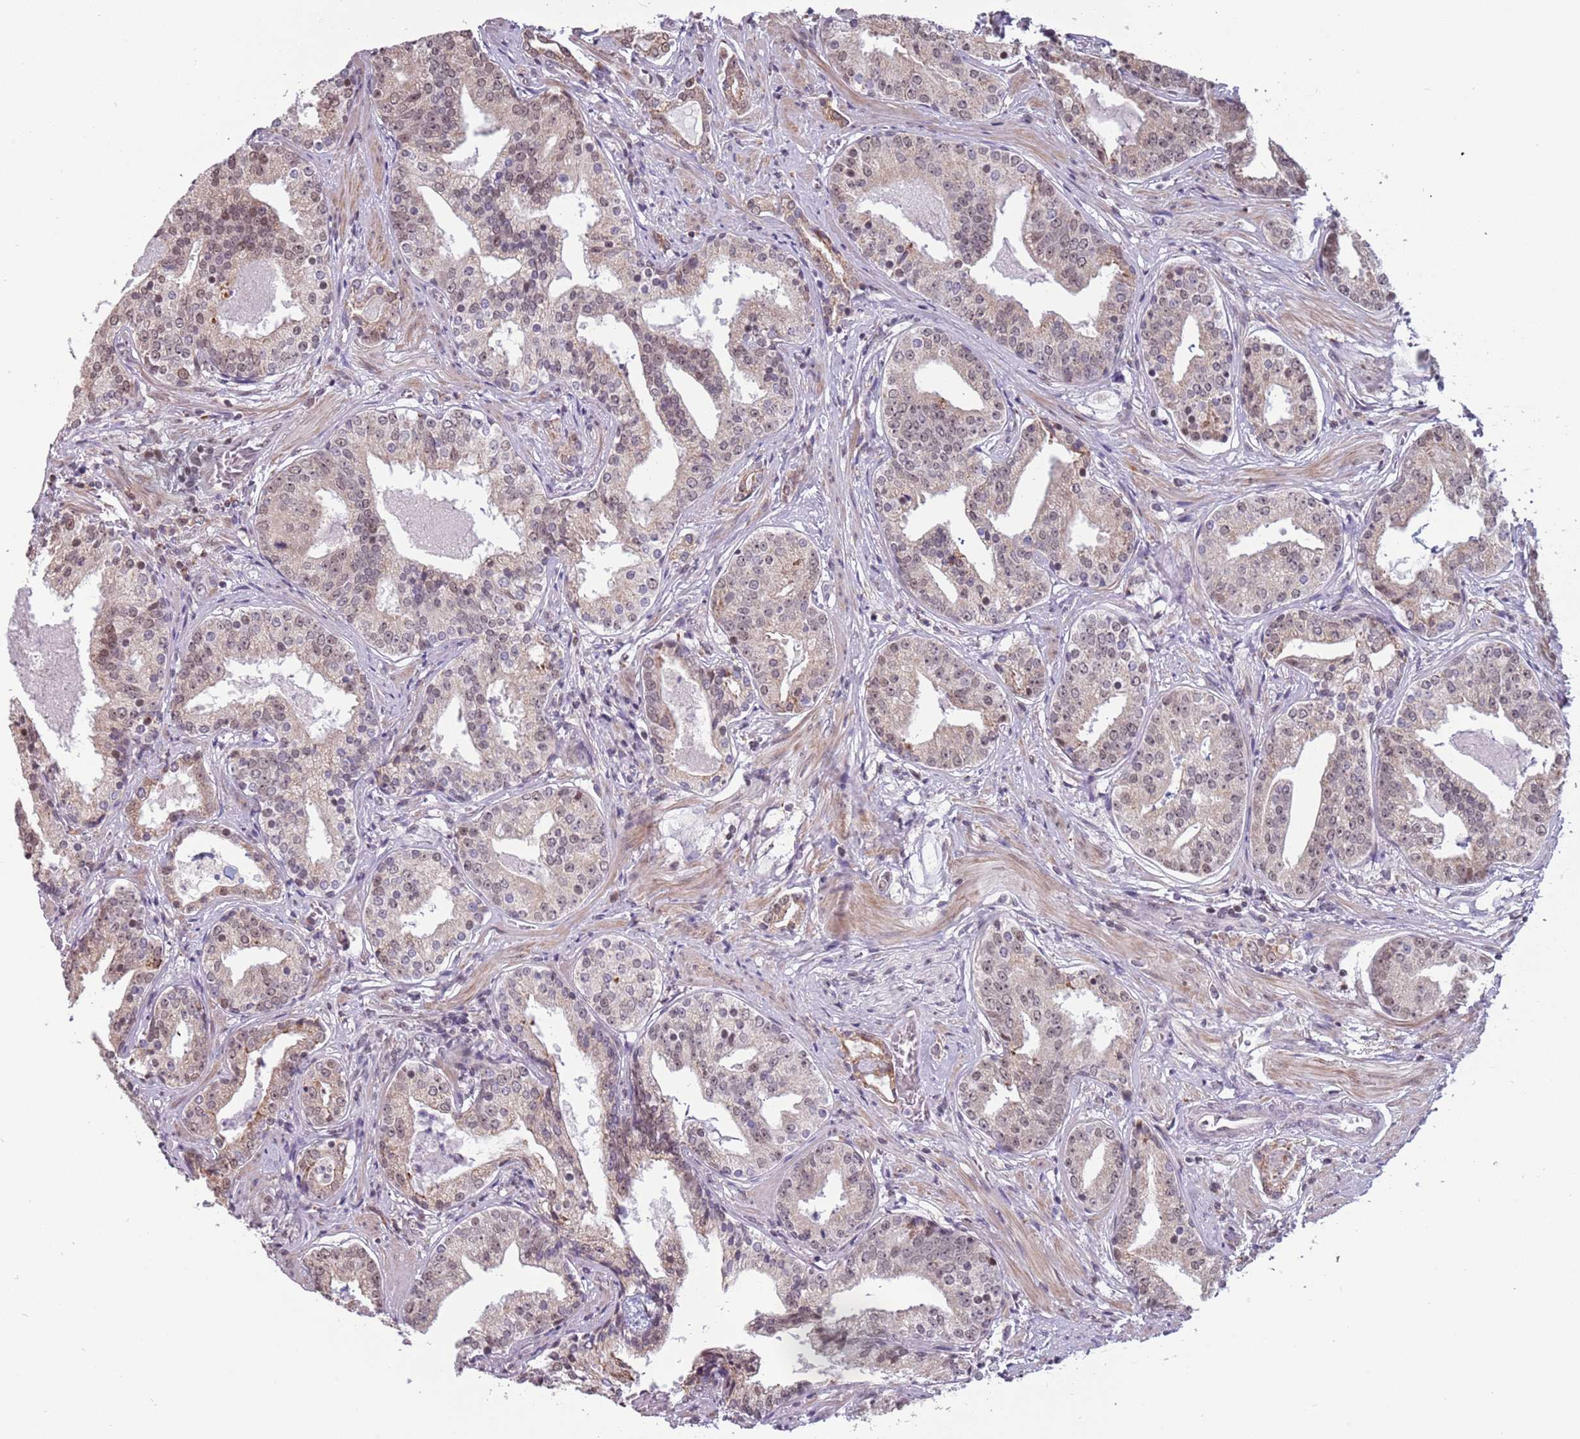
{"staining": {"intensity": "weak", "quantity": "<25%", "location": "nuclear"}, "tissue": "prostate cancer", "cell_type": "Tumor cells", "image_type": "cancer", "snomed": [{"axis": "morphology", "description": "Adenocarcinoma, High grade"}, {"axis": "topography", "description": "Prostate"}], "caption": "Immunohistochemistry micrograph of neoplastic tissue: human prostate cancer stained with DAB (3,3'-diaminobenzidine) exhibits no significant protein positivity in tumor cells.", "gene": "BARD1", "patient": {"sex": "male", "age": 58}}